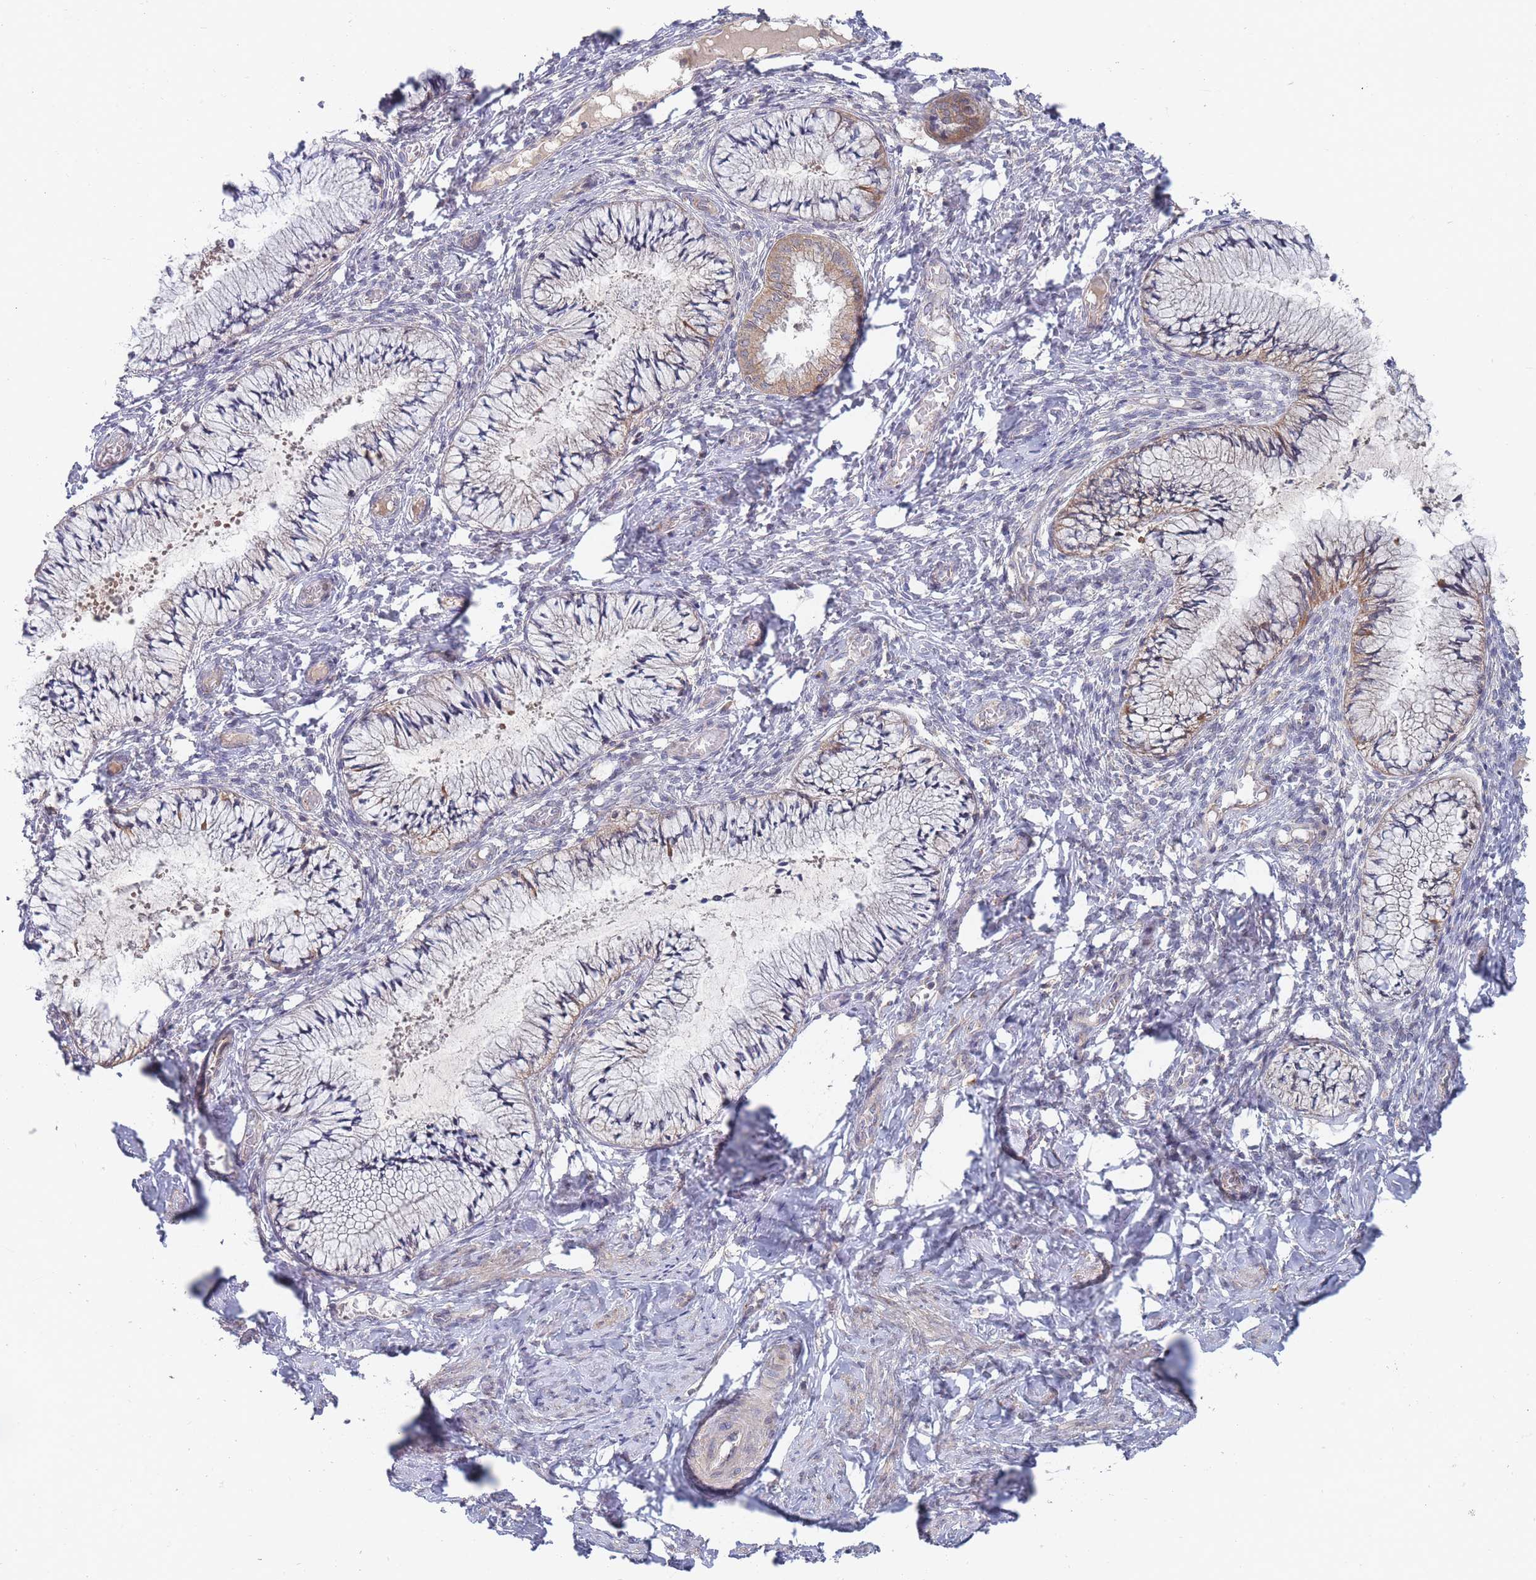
{"staining": {"intensity": "moderate", "quantity": "25%-75%", "location": "cytoplasmic/membranous"}, "tissue": "cervix", "cell_type": "Glandular cells", "image_type": "normal", "snomed": [{"axis": "morphology", "description": "Normal tissue, NOS"}, {"axis": "topography", "description": "Cervix"}], "caption": "A brown stain shows moderate cytoplasmic/membranous positivity of a protein in glandular cells of benign cervix.", "gene": "SLC35F5", "patient": {"sex": "female", "age": 42}}